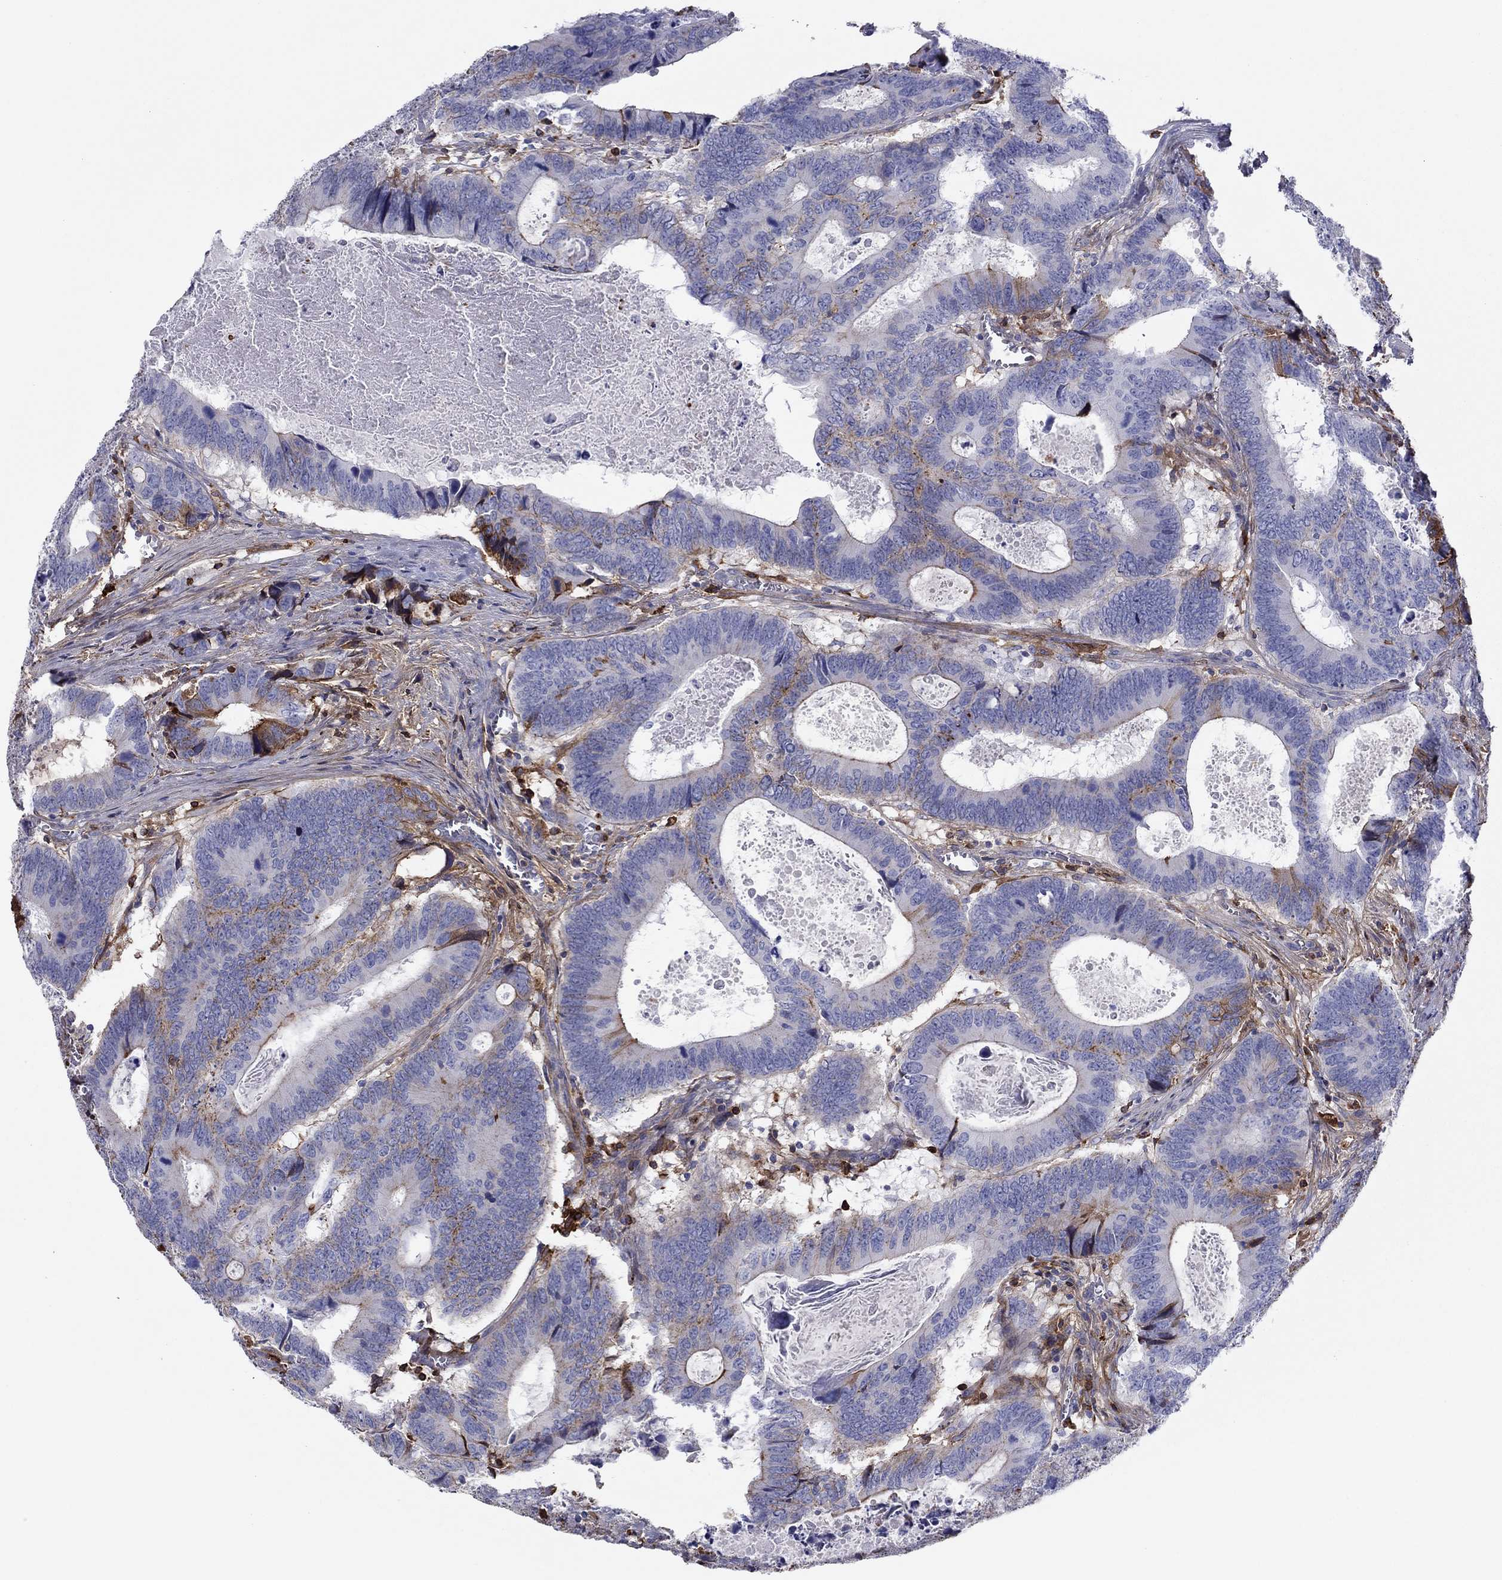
{"staining": {"intensity": "moderate", "quantity": "<25%", "location": "cytoplasmic/membranous"}, "tissue": "colorectal cancer", "cell_type": "Tumor cells", "image_type": "cancer", "snomed": [{"axis": "morphology", "description": "Adenocarcinoma, NOS"}, {"axis": "topography", "description": "Colon"}], "caption": "Immunohistochemical staining of colorectal cancer (adenocarcinoma) reveals low levels of moderate cytoplasmic/membranous staining in about <25% of tumor cells. (Stains: DAB (3,3'-diaminobenzidine) in brown, nuclei in blue, Microscopy: brightfield microscopy at high magnification).", "gene": "HPX", "patient": {"sex": "female", "age": 82}}